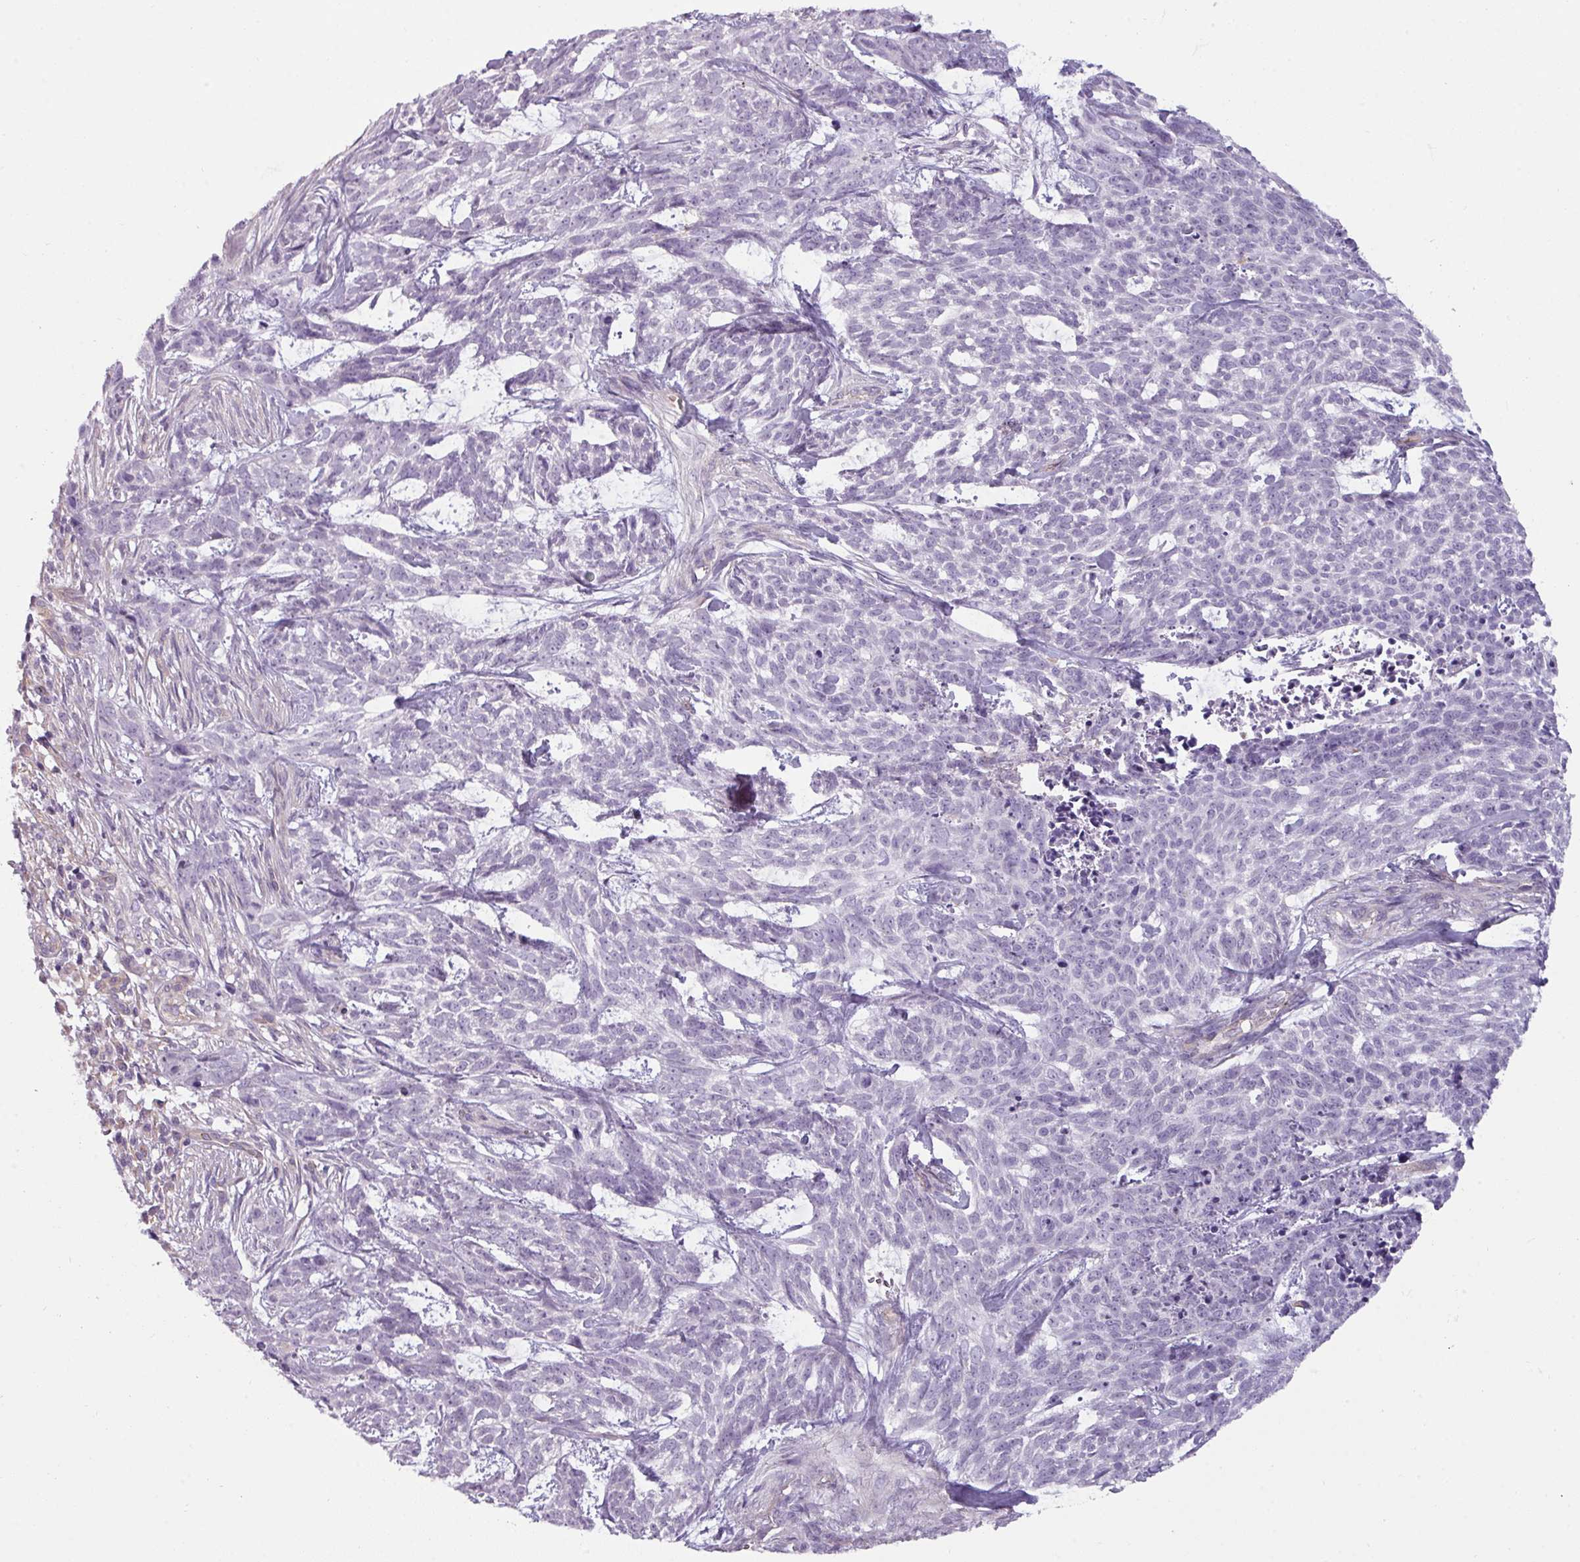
{"staining": {"intensity": "negative", "quantity": "none", "location": "none"}, "tissue": "skin cancer", "cell_type": "Tumor cells", "image_type": "cancer", "snomed": [{"axis": "morphology", "description": "Basal cell carcinoma"}, {"axis": "topography", "description": "Skin"}], "caption": "High magnification brightfield microscopy of basal cell carcinoma (skin) stained with DAB (3,3'-diaminobenzidine) (brown) and counterstained with hematoxylin (blue): tumor cells show no significant staining.", "gene": "BUD23", "patient": {"sex": "female", "age": 93}}